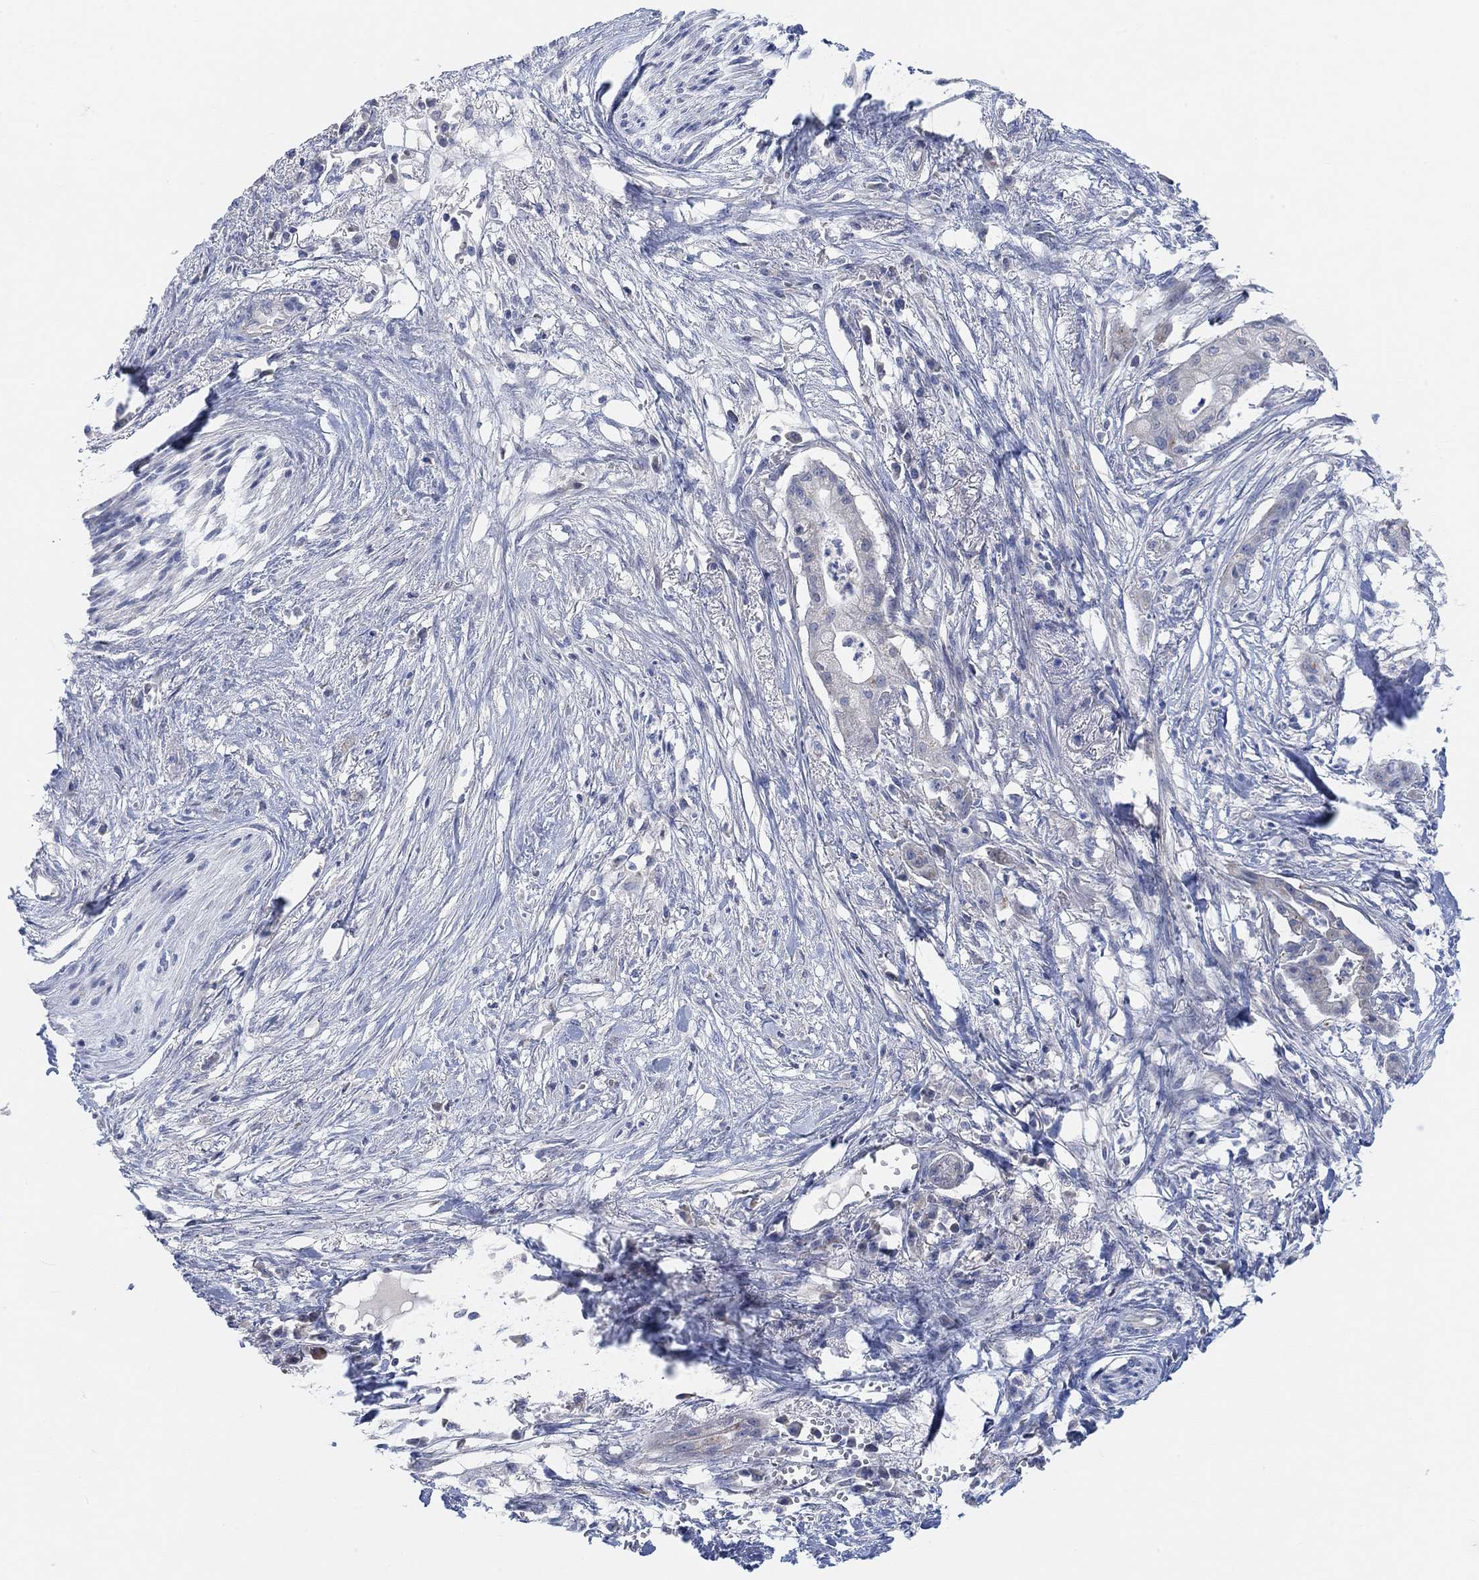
{"staining": {"intensity": "negative", "quantity": "none", "location": "none"}, "tissue": "pancreatic cancer", "cell_type": "Tumor cells", "image_type": "cancer", "snomed": [{"axis": "morphology", "description": "Normal tissue, NOS"}, {"axis": "morphology", "description": "Adenocarcinoma, NOS"}, {"axis": "topography", "description": "Pancreas"}], "caption": "Human pancreatic cancer (adenocarcinoma) stained for a protein using immunohistochemistry (IHC) demonstrates no positivity in tumor cells.", "gene": "HCRTR1", "patient": {"sex": "female", "age": 58}}